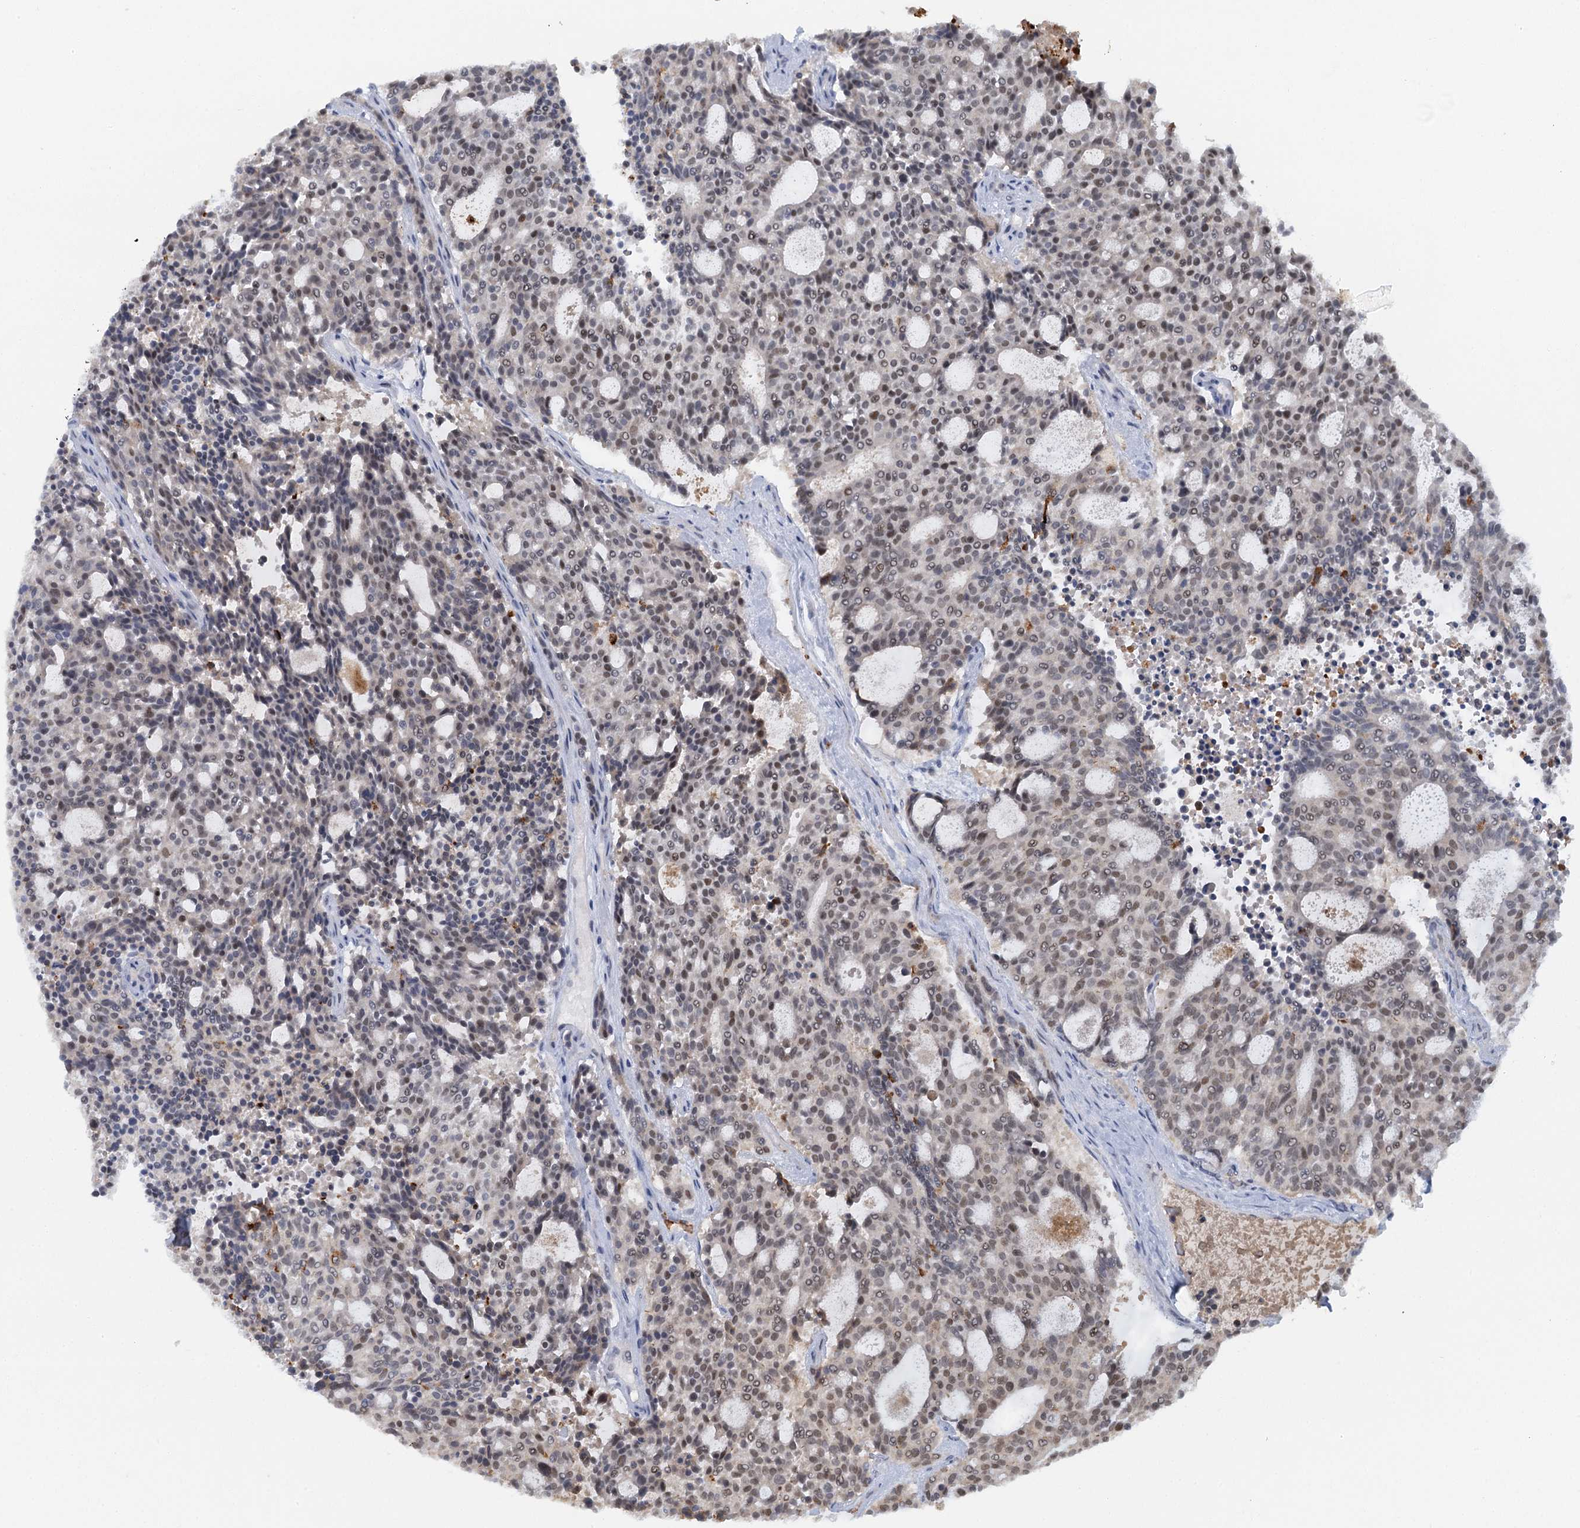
{"staining": {"intensity": "moderate", "quantity": "25%-75%", "location": "nuclear"}, "tissue": "carcinoid", "cell_type": "Tumor cells", "image_type": "cancer", "snomed": [{"axis": "morphology", "description": "Carcinoid, malignant, NOS"}, {"axis": "topography", "description": "Pancreas"}], "caption": "Immunohistochemistry (IHC) (DAB (3,3'-diaminobenzidine)) staining of human carcinoid reveals moderate nuclear protein staining in about 25%-75% of tumor cells. (DAB (3,3'-diaminobenzidine) IHC with brightfield microscopy, high magnification).", "gene": "GPATCH11", "patient": {"sex": "female", "age": 54}}